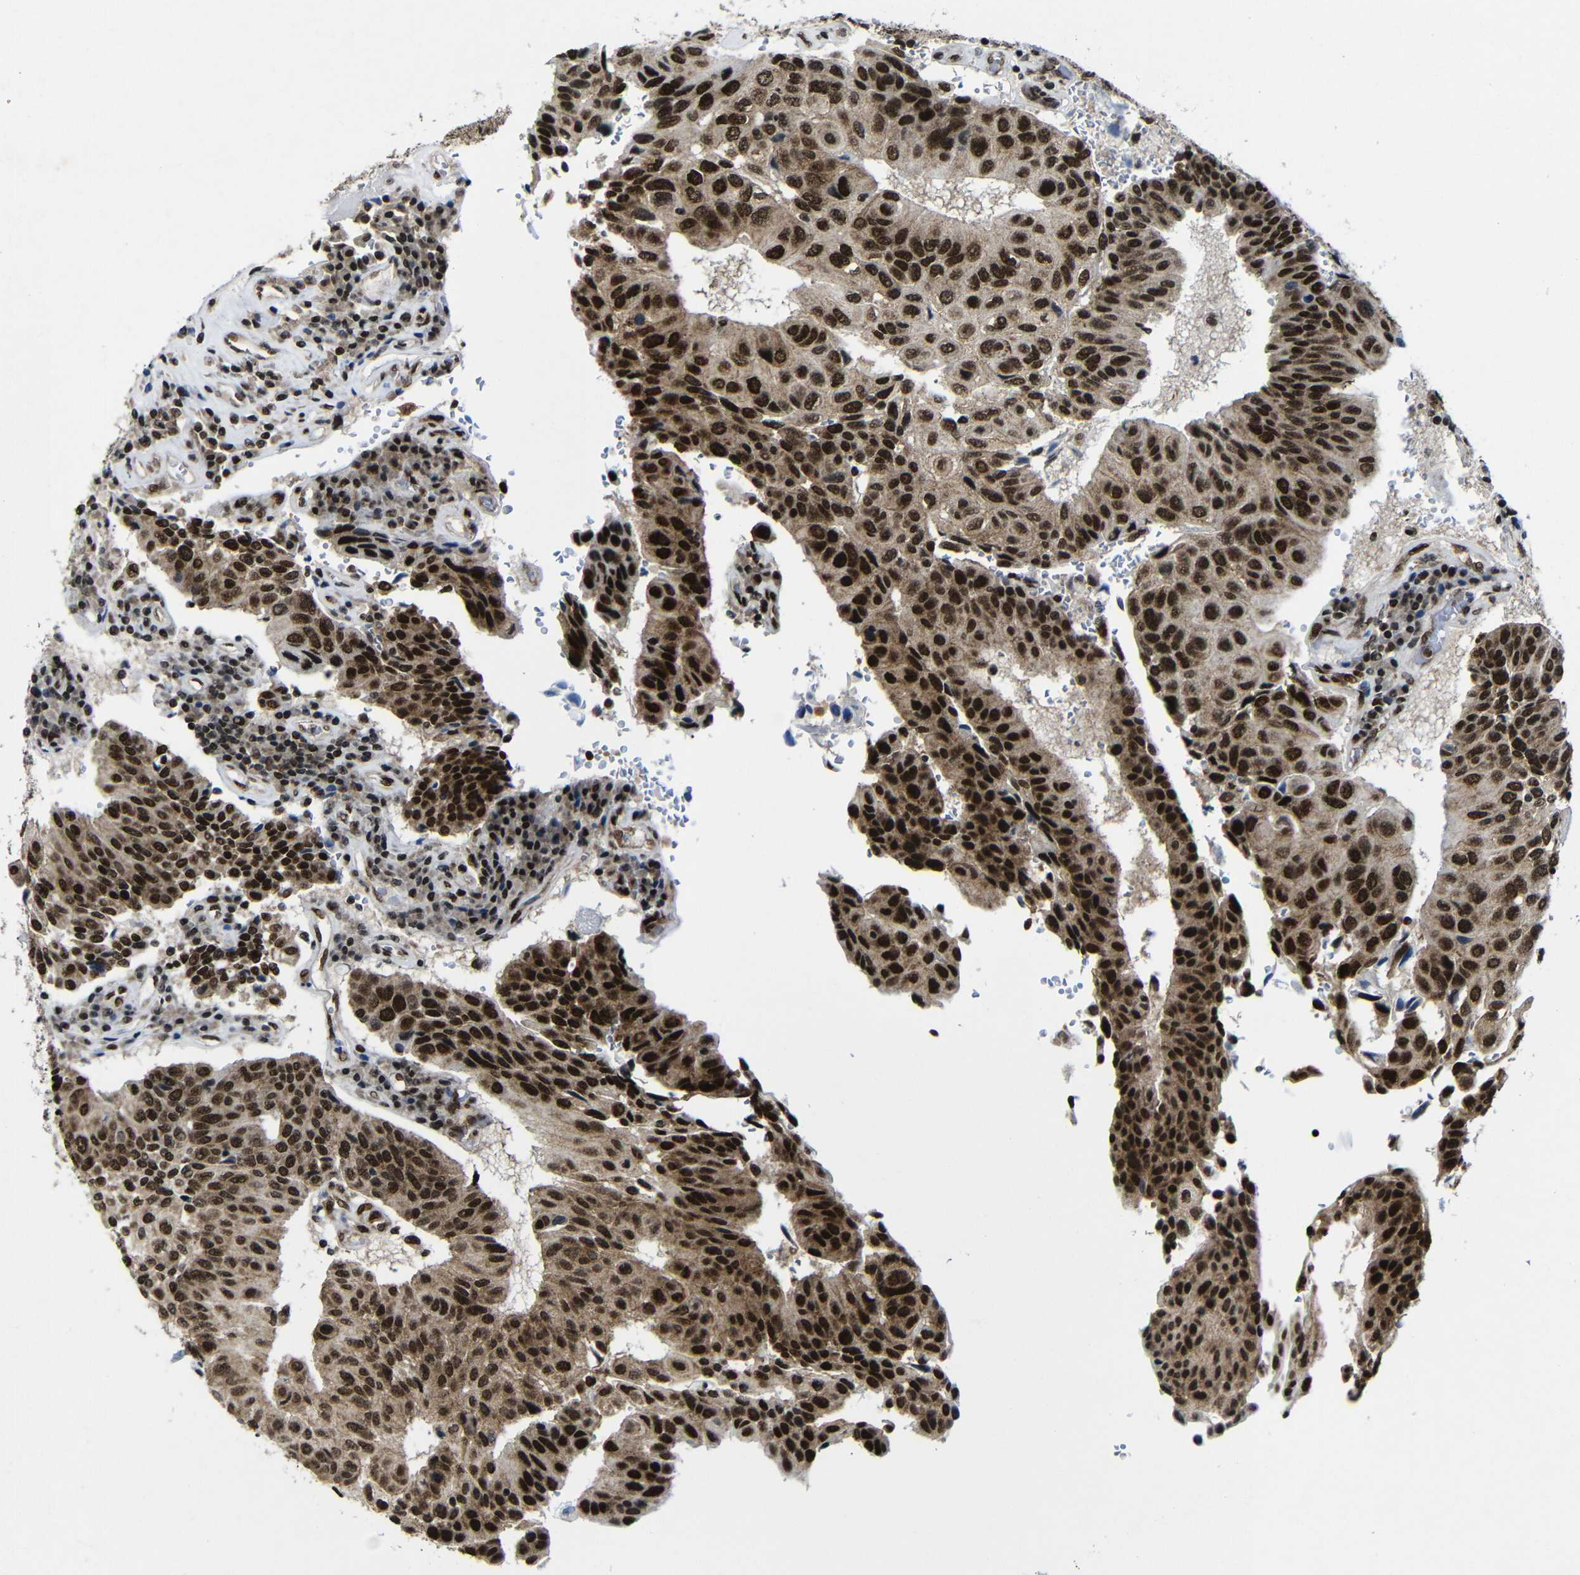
{"staining": {"intensity": "strong", "quantity": ">75%", "location": "cytoplasmic/membranous,nuclear"}, "tissue": "urothelial cancer", "cell_type": "Tumor cells", "image_type": "cancer", "snomed": [{"axis": "morphology", "description": "Urothelial carcinoma, High grade"}, {"axis": "topography", "description": "Urinary bladder"}], "caption": "A brown stain shows strong cytoplasmic/membranous and nuclear expression of a protein in human high-grade urothelial carcinoma tumor cells.", "gene": "PTBP1", "patient": {"sex": "male", "age": 66}}